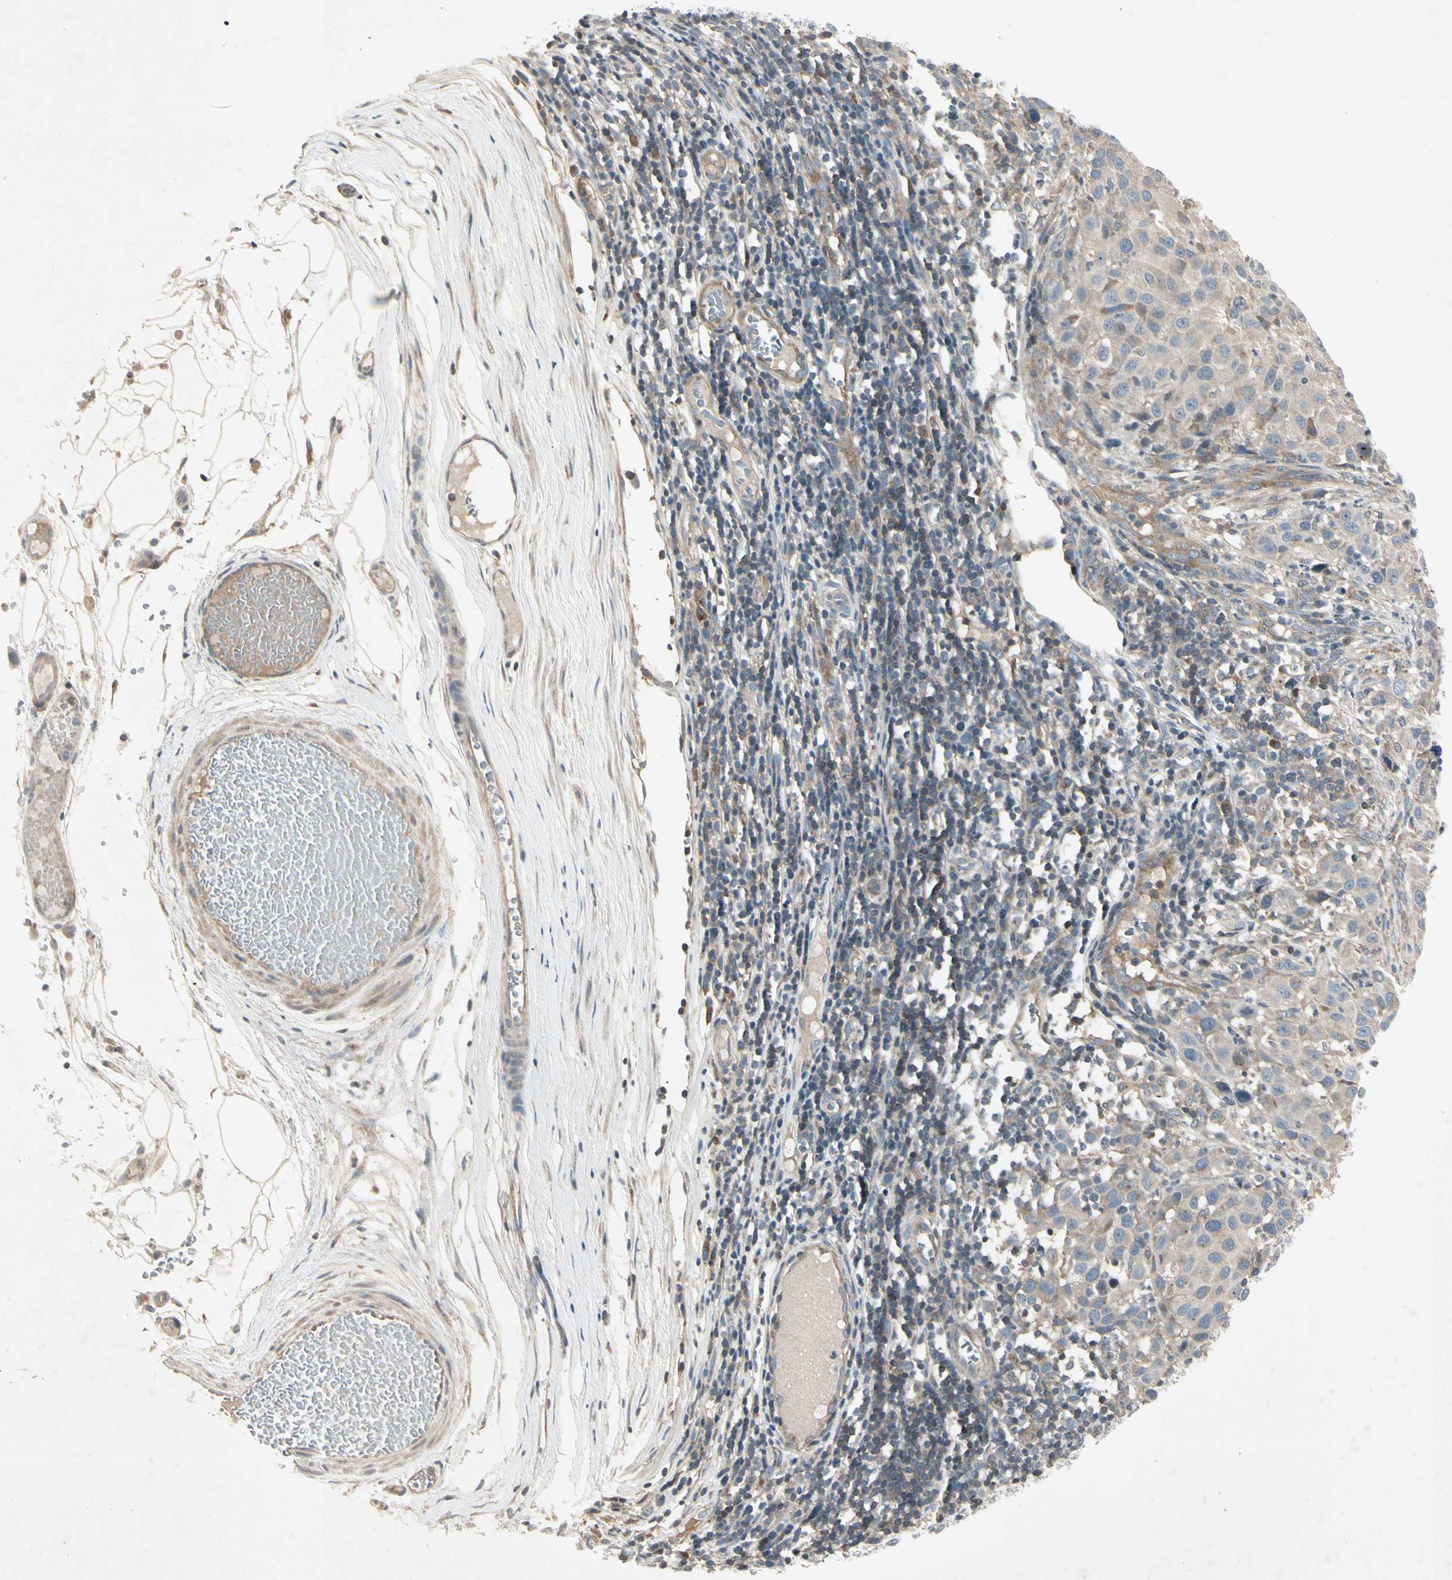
{"staining": {"intensity": "weak", "quantity": ">75%", "location": "cytoplasmic/membranous"}, "tissue": "melanoma", "cell_type": "Tumor cells", "image_type": "cancer", "snomed": [{"axis": "morphology", "description": "Malignant melanoma, Metastatic site"}, {"axis": "topography", "description": "Lymph node"}], "caption": "The histopathology image demonstrates staining of melanoma, revealing weak cytoplasmic/membranous protein positivity (brown color) within tumor cells.", "gene": "TEK", "patient": {"sex": "male", "age": 61}}